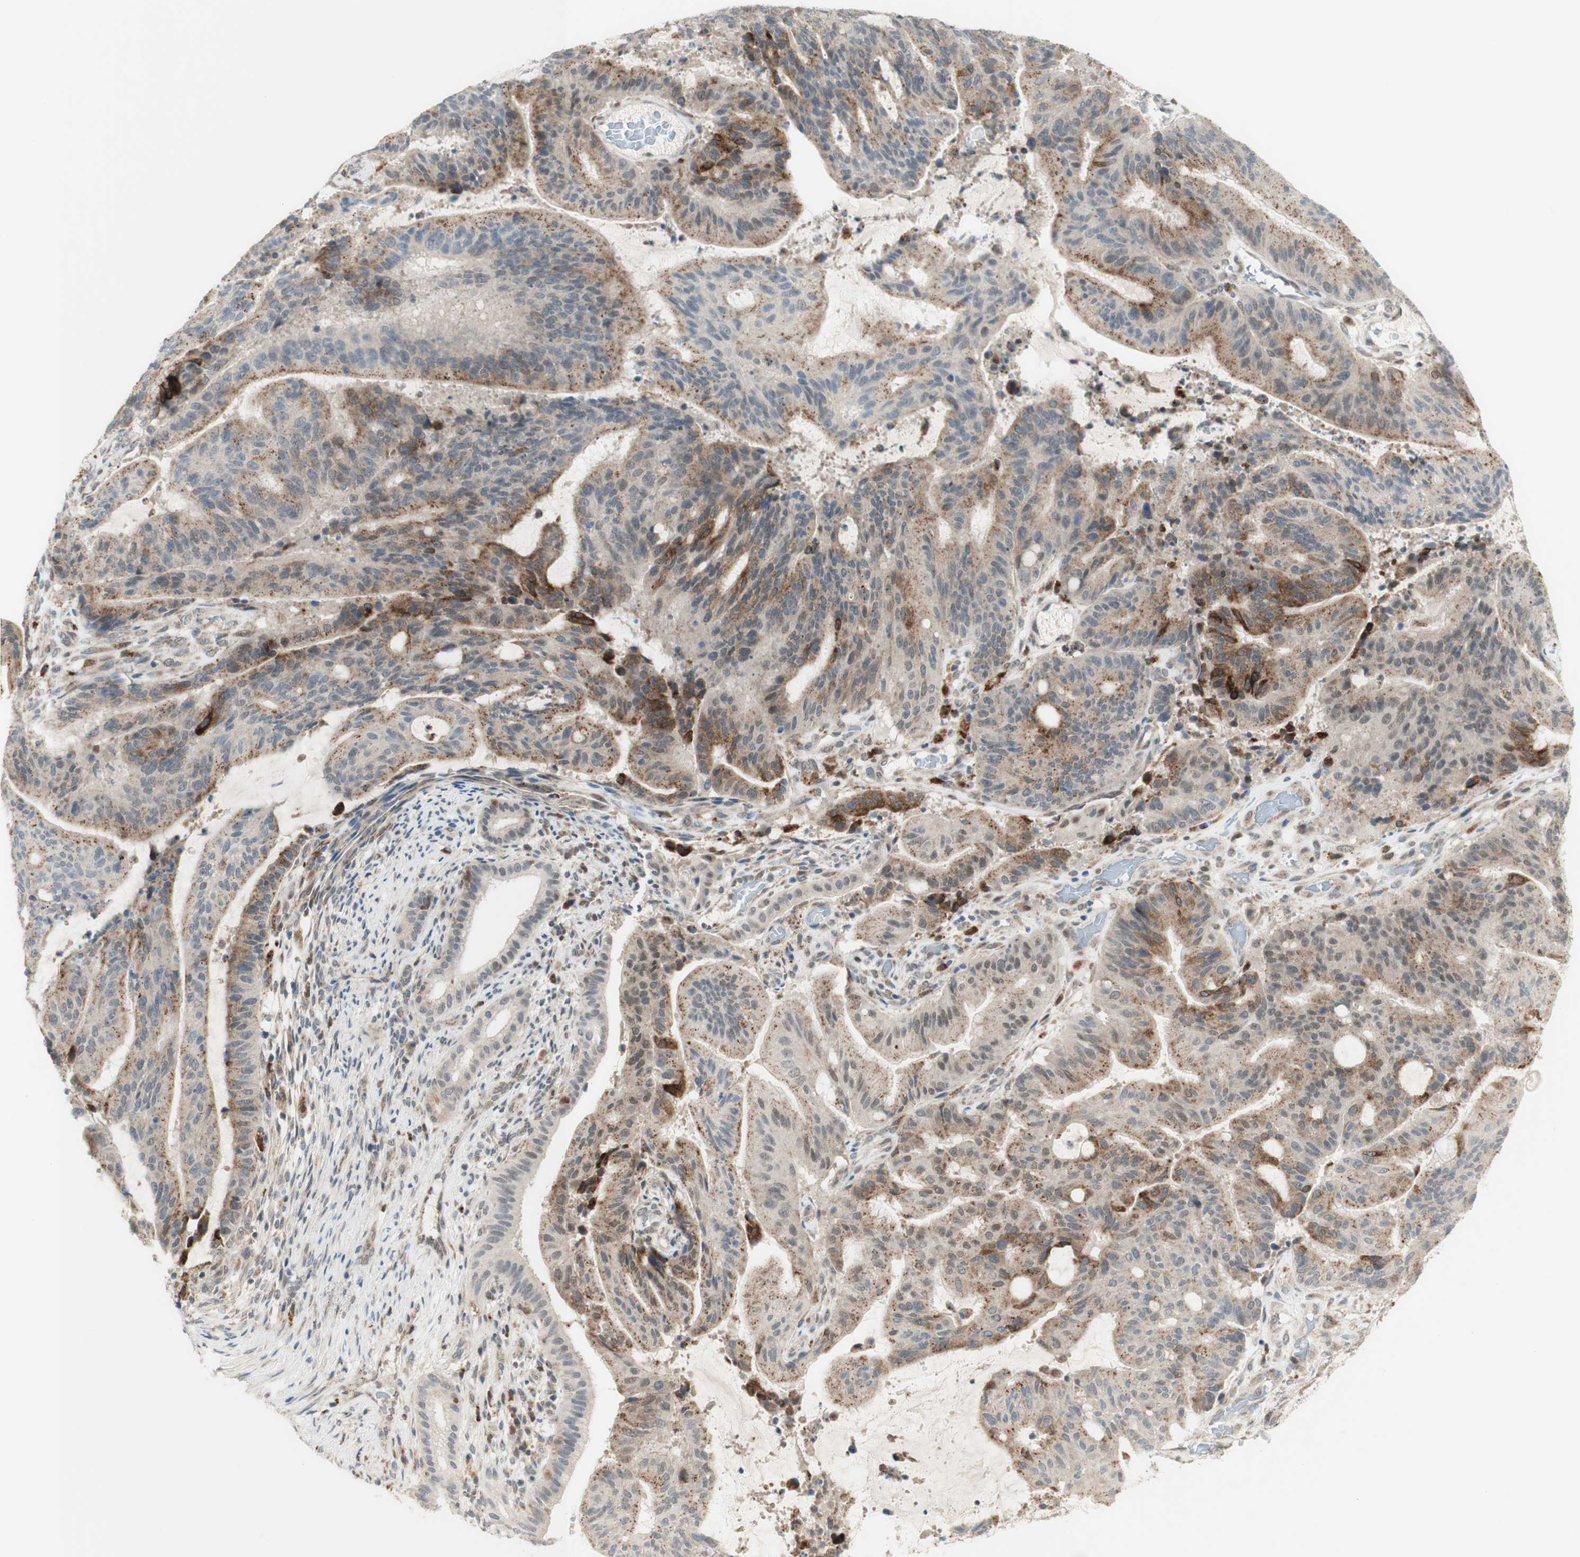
{"staining": {"intensity": "moderate", "quantity": ">75%", "location": "cytoplasmic/membranous"}, "tissue": "liver cancer", "cell_type": "Tumor cells", "image_type": "cancer", "snomed": [{"axis": "morphology", "description": "Cholangiocarcinoma"}, {"axis": "topography", "description": "Liver"}], "caption": "Immunohistochemistry (DAB) staining of cholangiocarcinoma (liver) shows moderate cytoplasmic/membranous protein expression in approximately >75% of tumor cells.", "gene": "GAPT", "patient": {"sex": "female", "age": 73}}